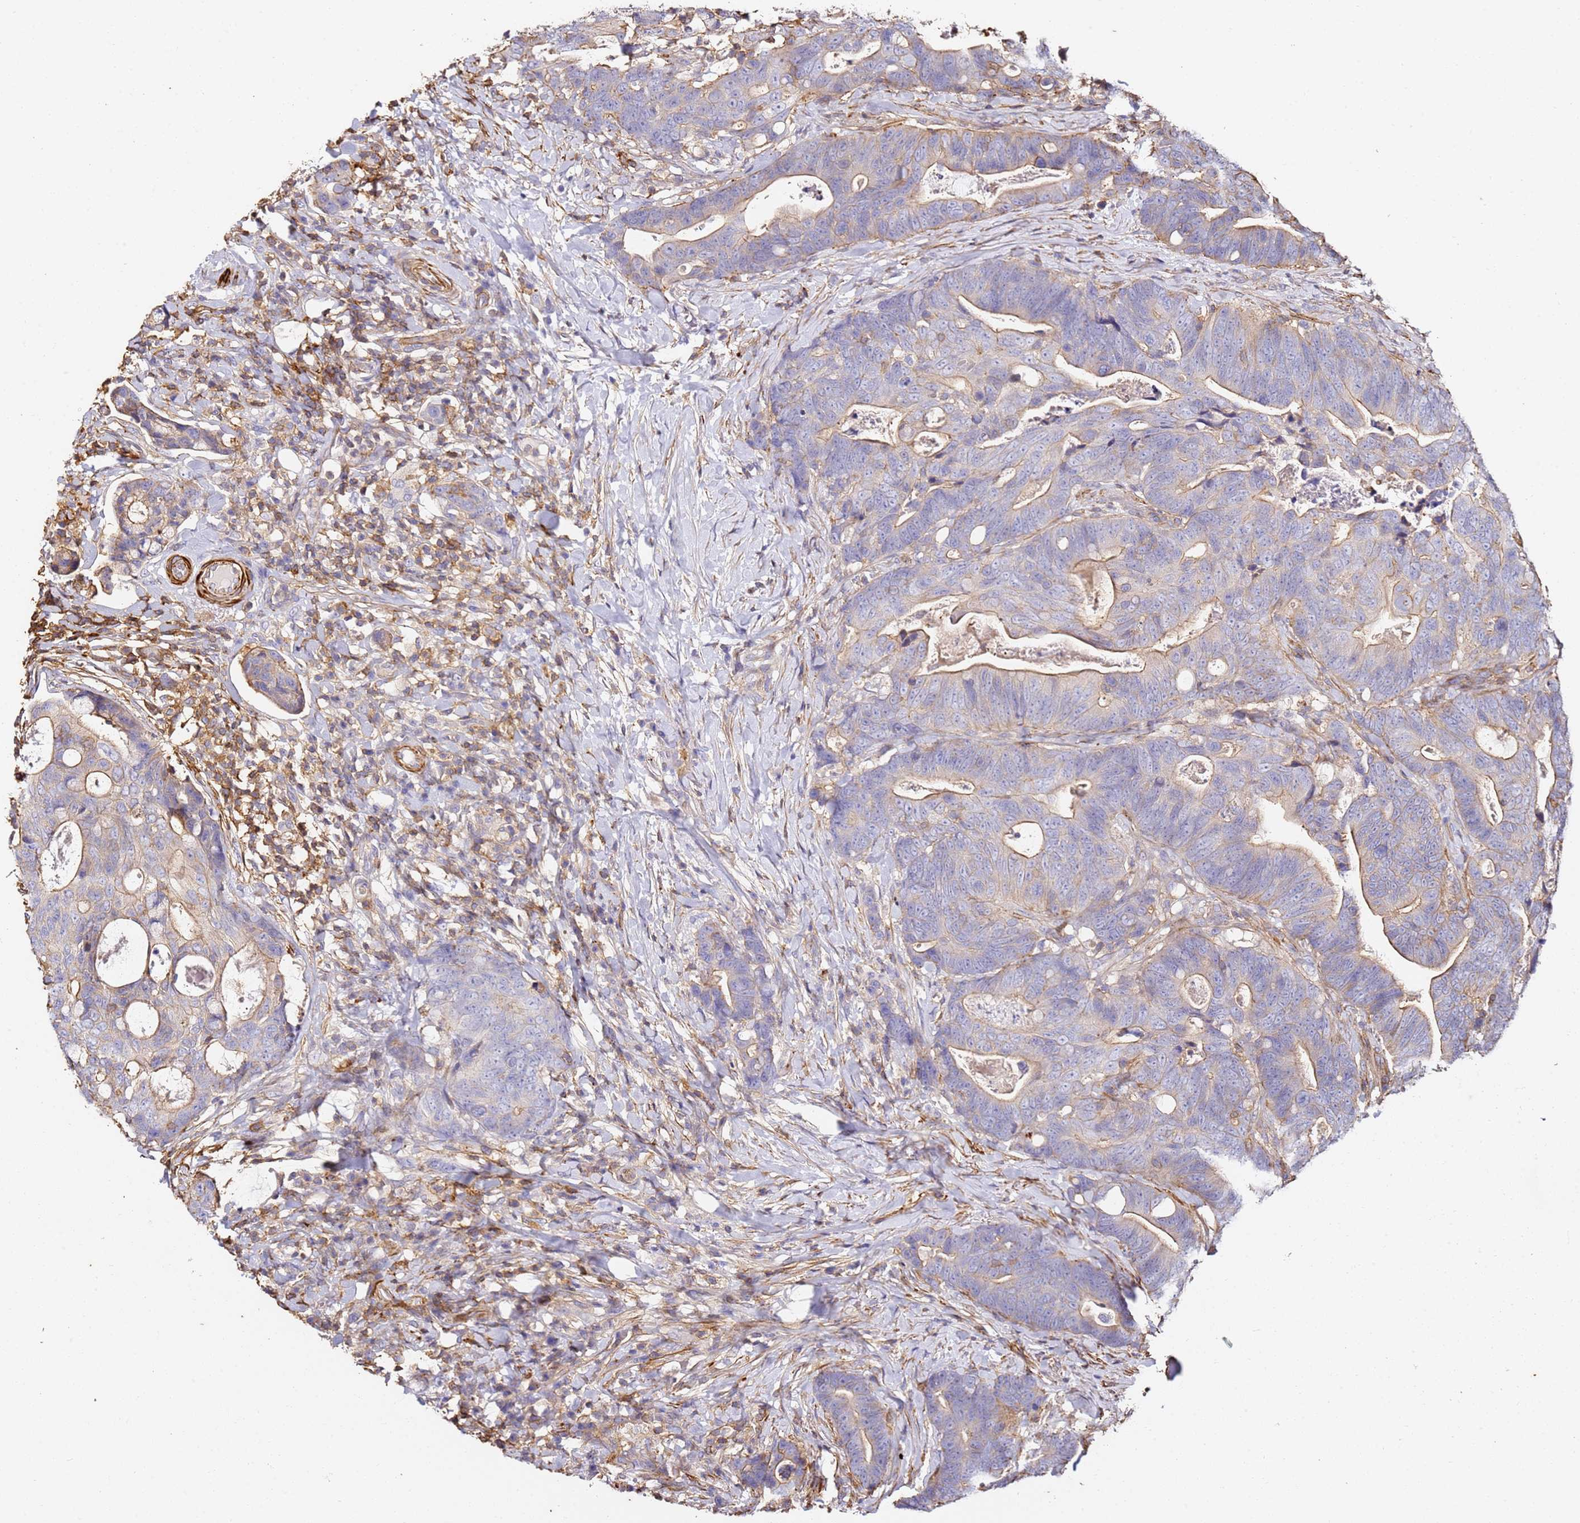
{"staining": {"intensity": "moderate", "quantity": "<25%", "location": "cytoplasmic/membranous"}, "tissue": "colorectal cancer", "cell_type": "Tumor cells", "image_type": "cancer", "snomed": [{"axis": "morphology", "description": "Adenocarcinoma, NOS"}, {"axis": "topography", "description": "Colon"}], "caption": "Moderate cytoplasmic/membranous staining is appreciated in approximately <25% of tumor cells in colorectal cancer.", "gene": "ZNF671", "patient": {"sex": "female", "age": 82}}